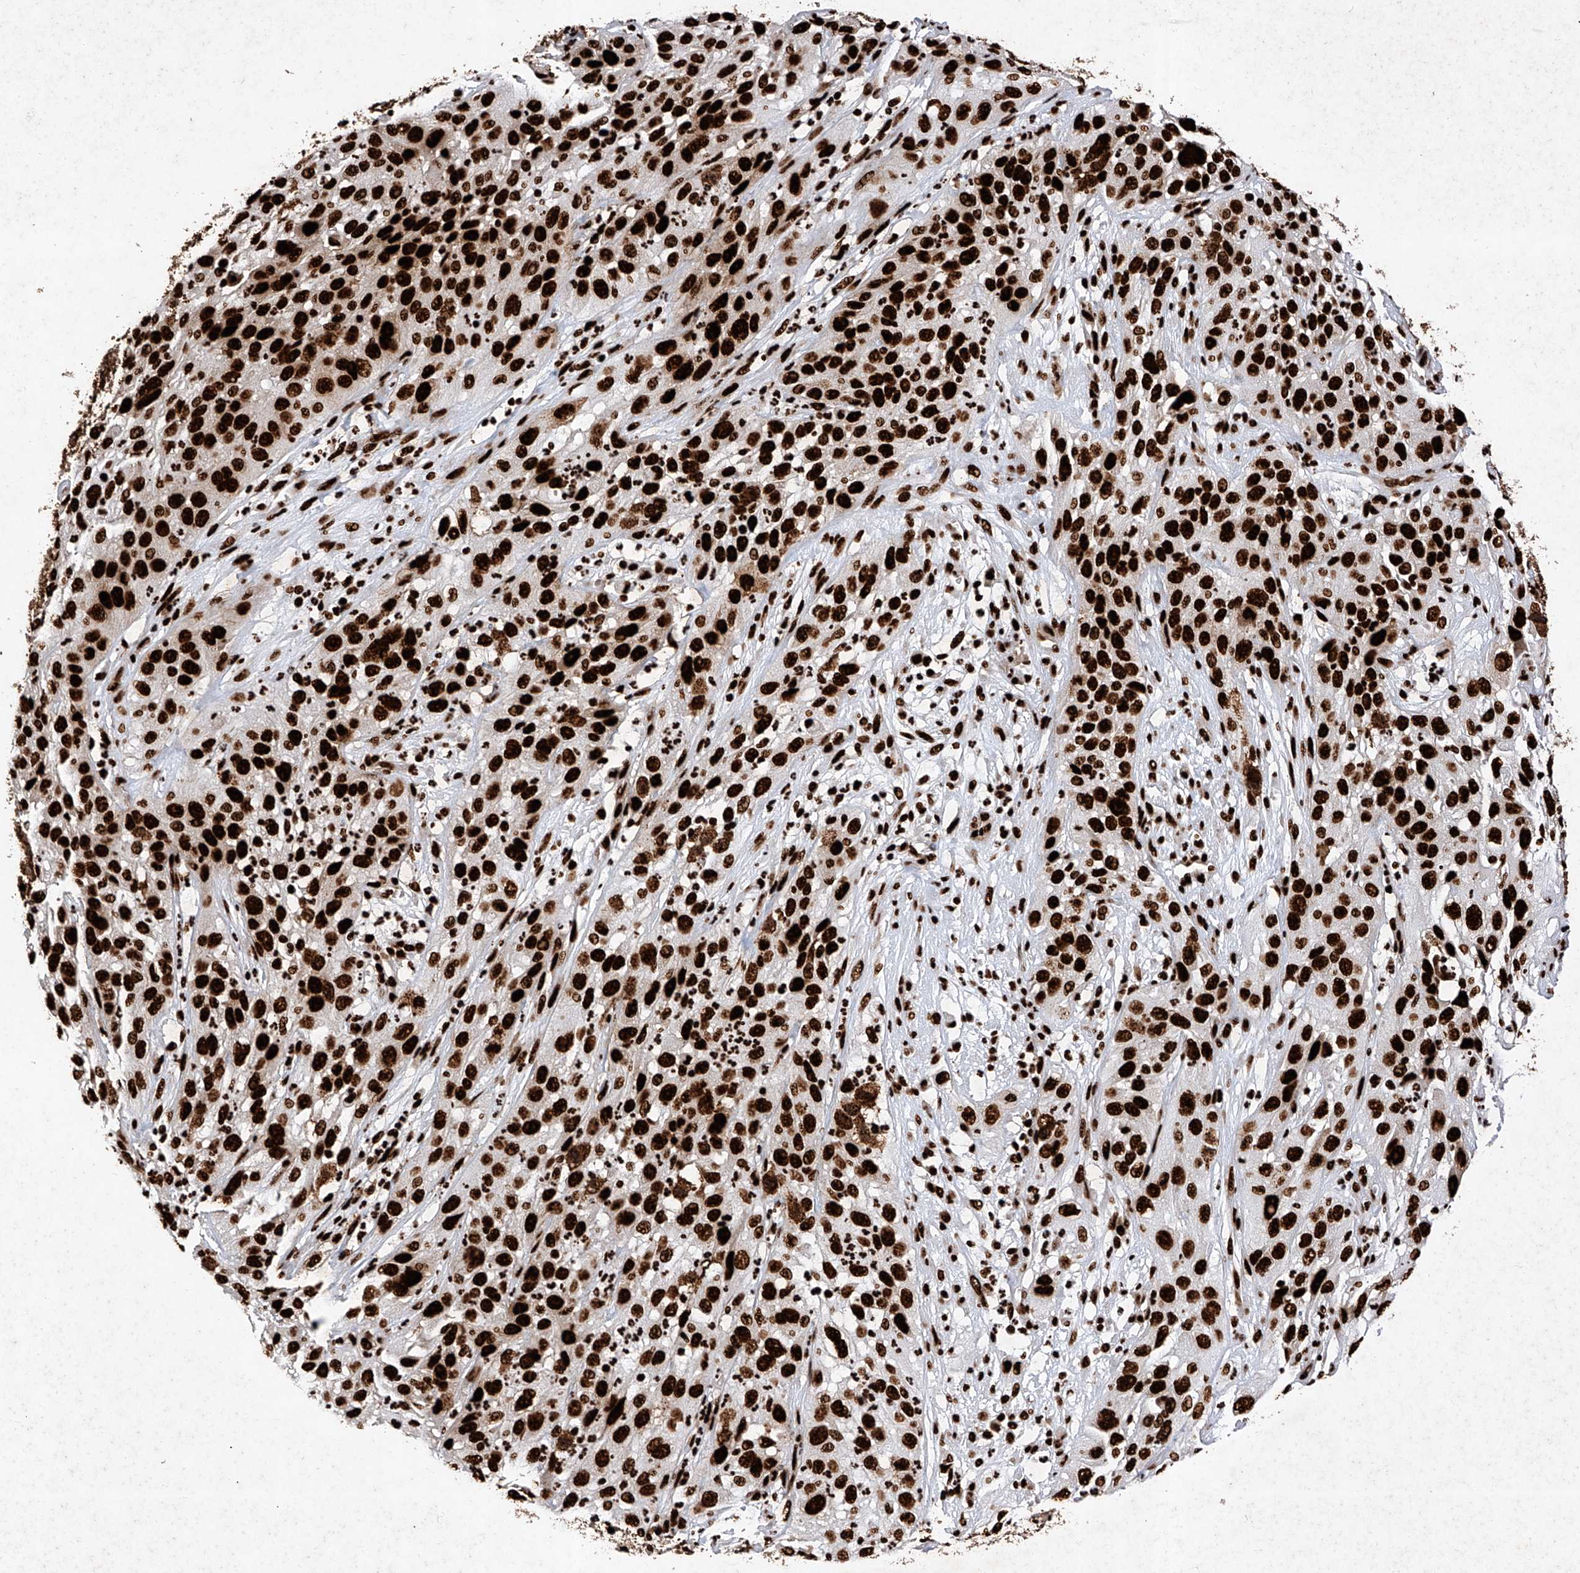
{"staining": {"intensity": "strong", "quantity": ">75%", "location": "nuclear"}, "tissue": "cervical cancer", "cell_type": "Tumor cells", "image_type": "cancer", "snomed": [{"axis": "morphology", "description": "Squamous cell carcinoma, NOS"}, {"axis": "topography", "description": "Cervix"}], "caption": "This micrograph shows cervical squamous cell carcinoma stained with IHC to label a protein in brown. The nuclear of tumor cells show strong positivity for the protein. Nuclei are counter-stained blue.", "gene": "SRSF6", "patient": {"sex": "female", "age": 32}}